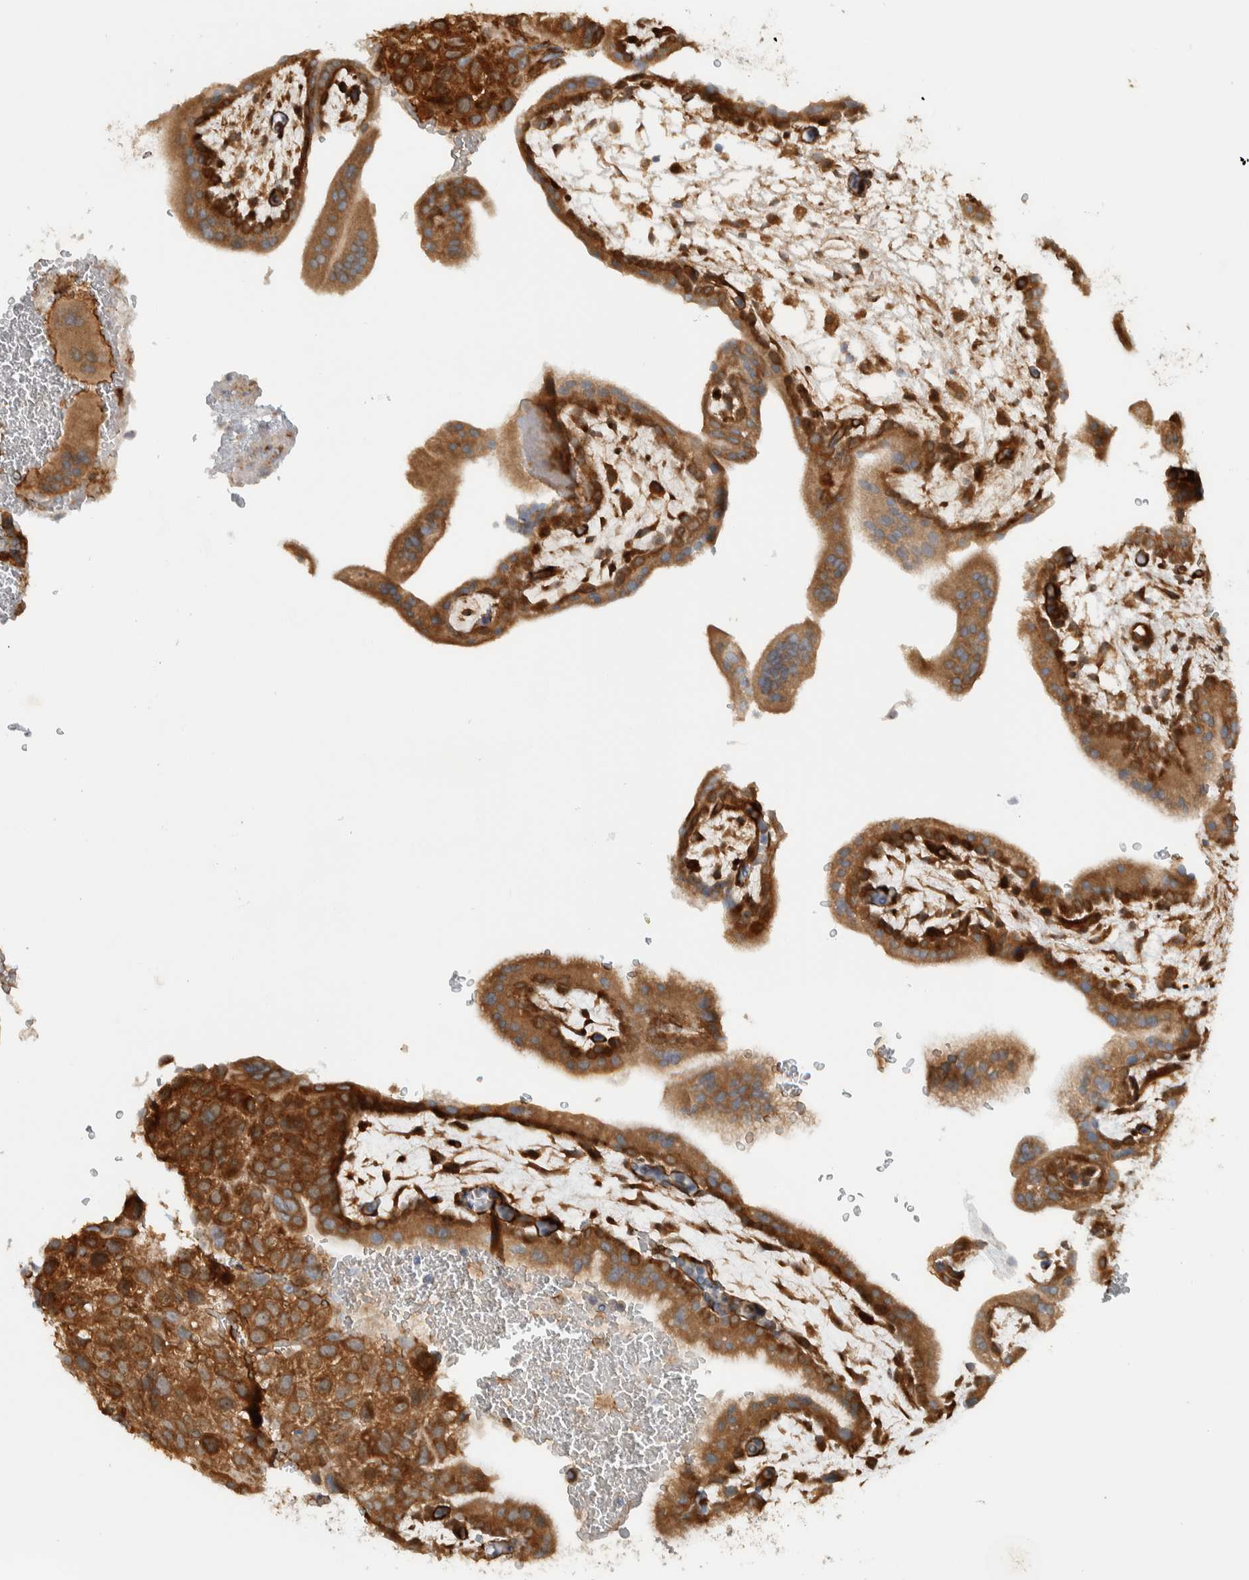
{"staining": {"intensity": "strong", "quantity": ">75%", "location": "cytoplasmic/membranous"}, "tissue": "placenta", "cell_type": "Decidual cells", "image_type": "normal", "snomed": [{"axis": "morphology", "description": "Normal tissue, NOS"}, {"axis": "topography", "description": "Placenta"}], "caption": "This is a histology image of immunohistochemistry (IHC) staining of unremarkable placenta, which shows strong positivity in the cytoplasmic/membranous of decidual cells.", "gene": "CNTROB", "patient": {"sex": "female", "age": 35}}